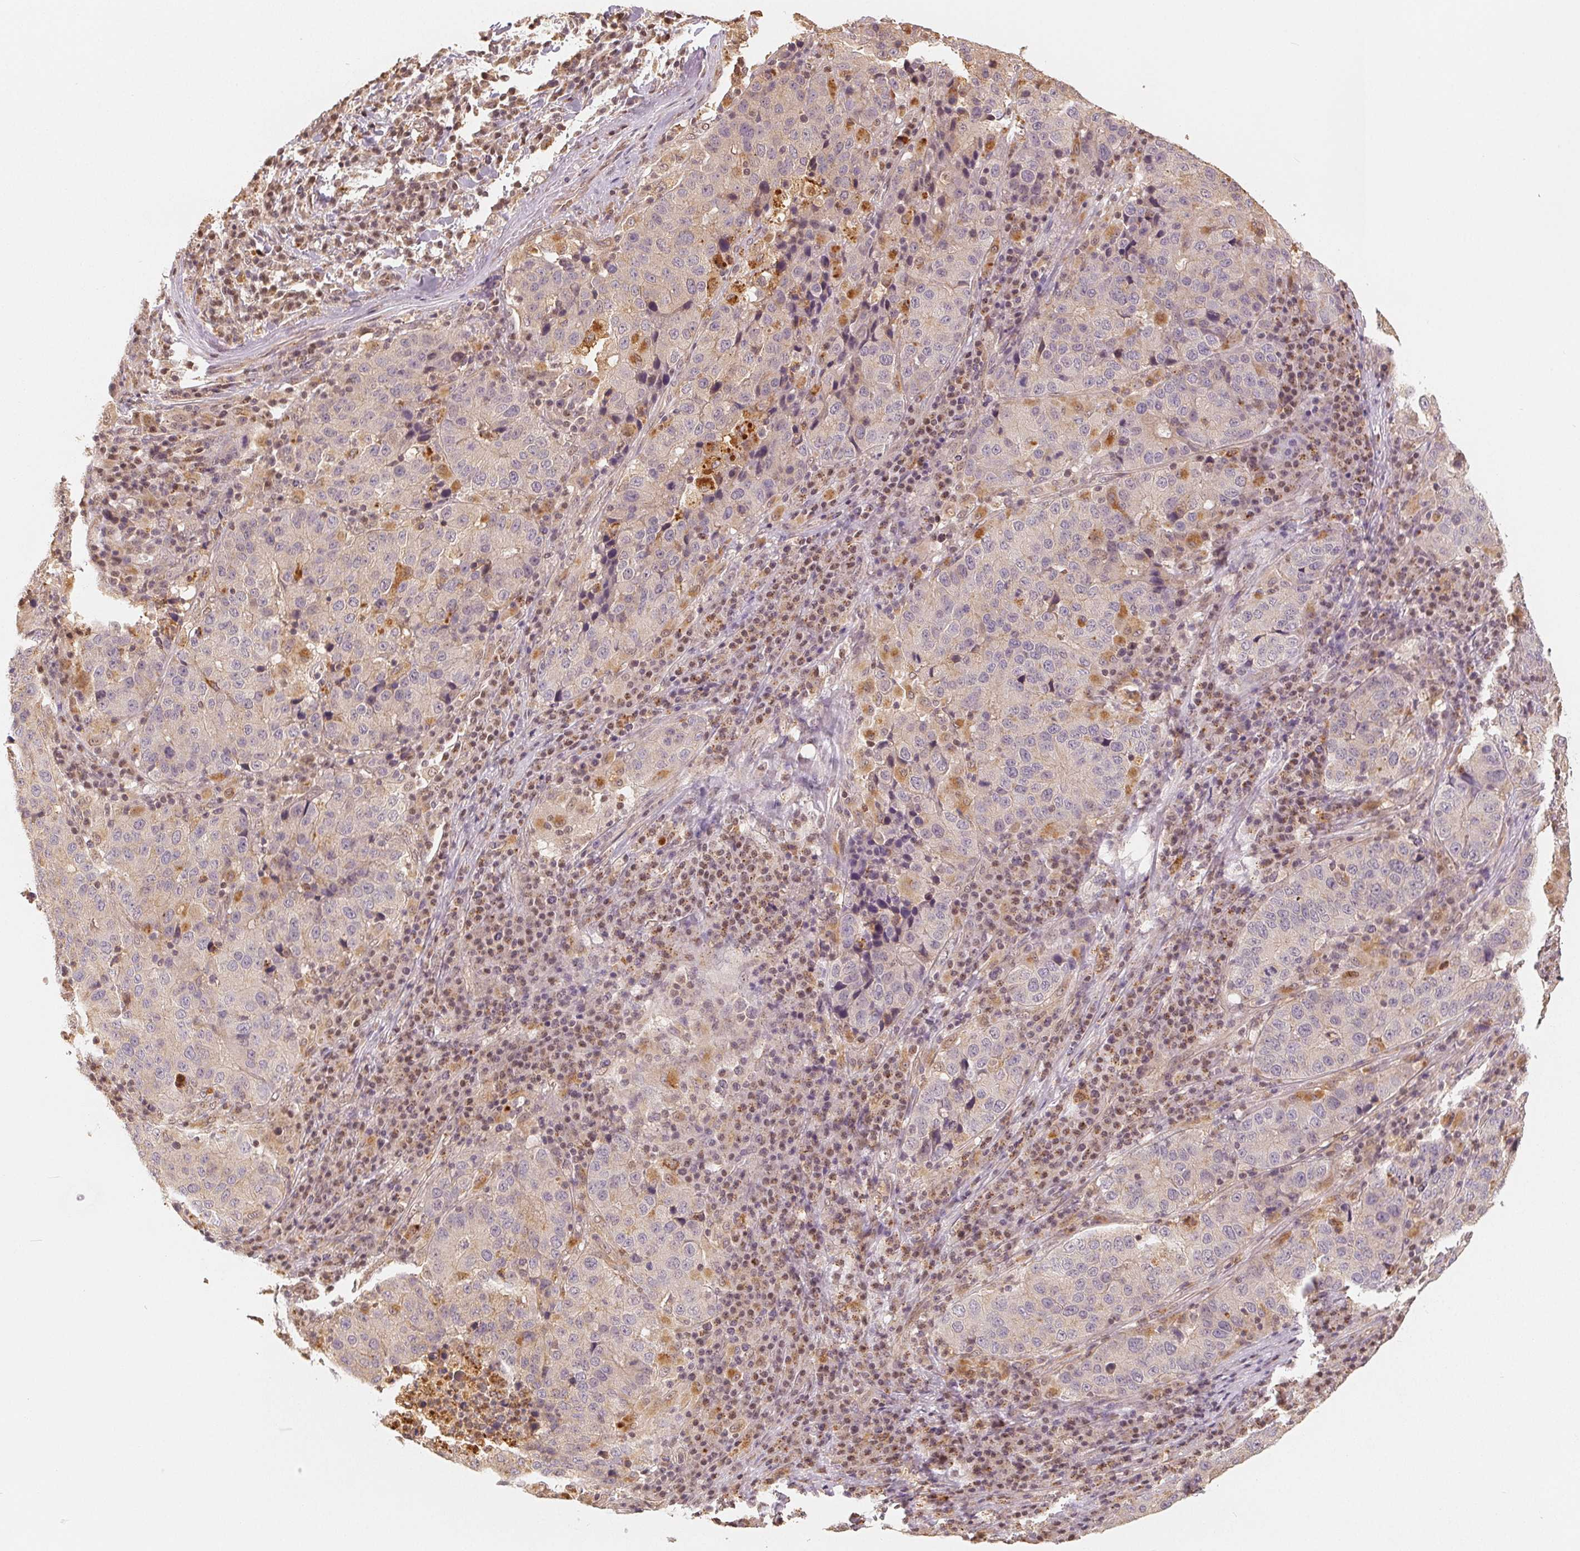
{"staining": {"intensity": "negative", "quantity": "none", "location": "none"}, "tissue": "stomach cancer", "cell_type": "Tumor cells", "image_type": "cancer", "snomed": [{"axis": "morphology", "description": "Adenocarcinoma, NOS"}, {"axis": "topography", "description": "Stomach"}], "caption": "Immunohistochemistry of human stomach cancer demonstrates no staining in tumor cells.", "gene": "GUSB", "patient": {"sex": "male", "age": 71}}